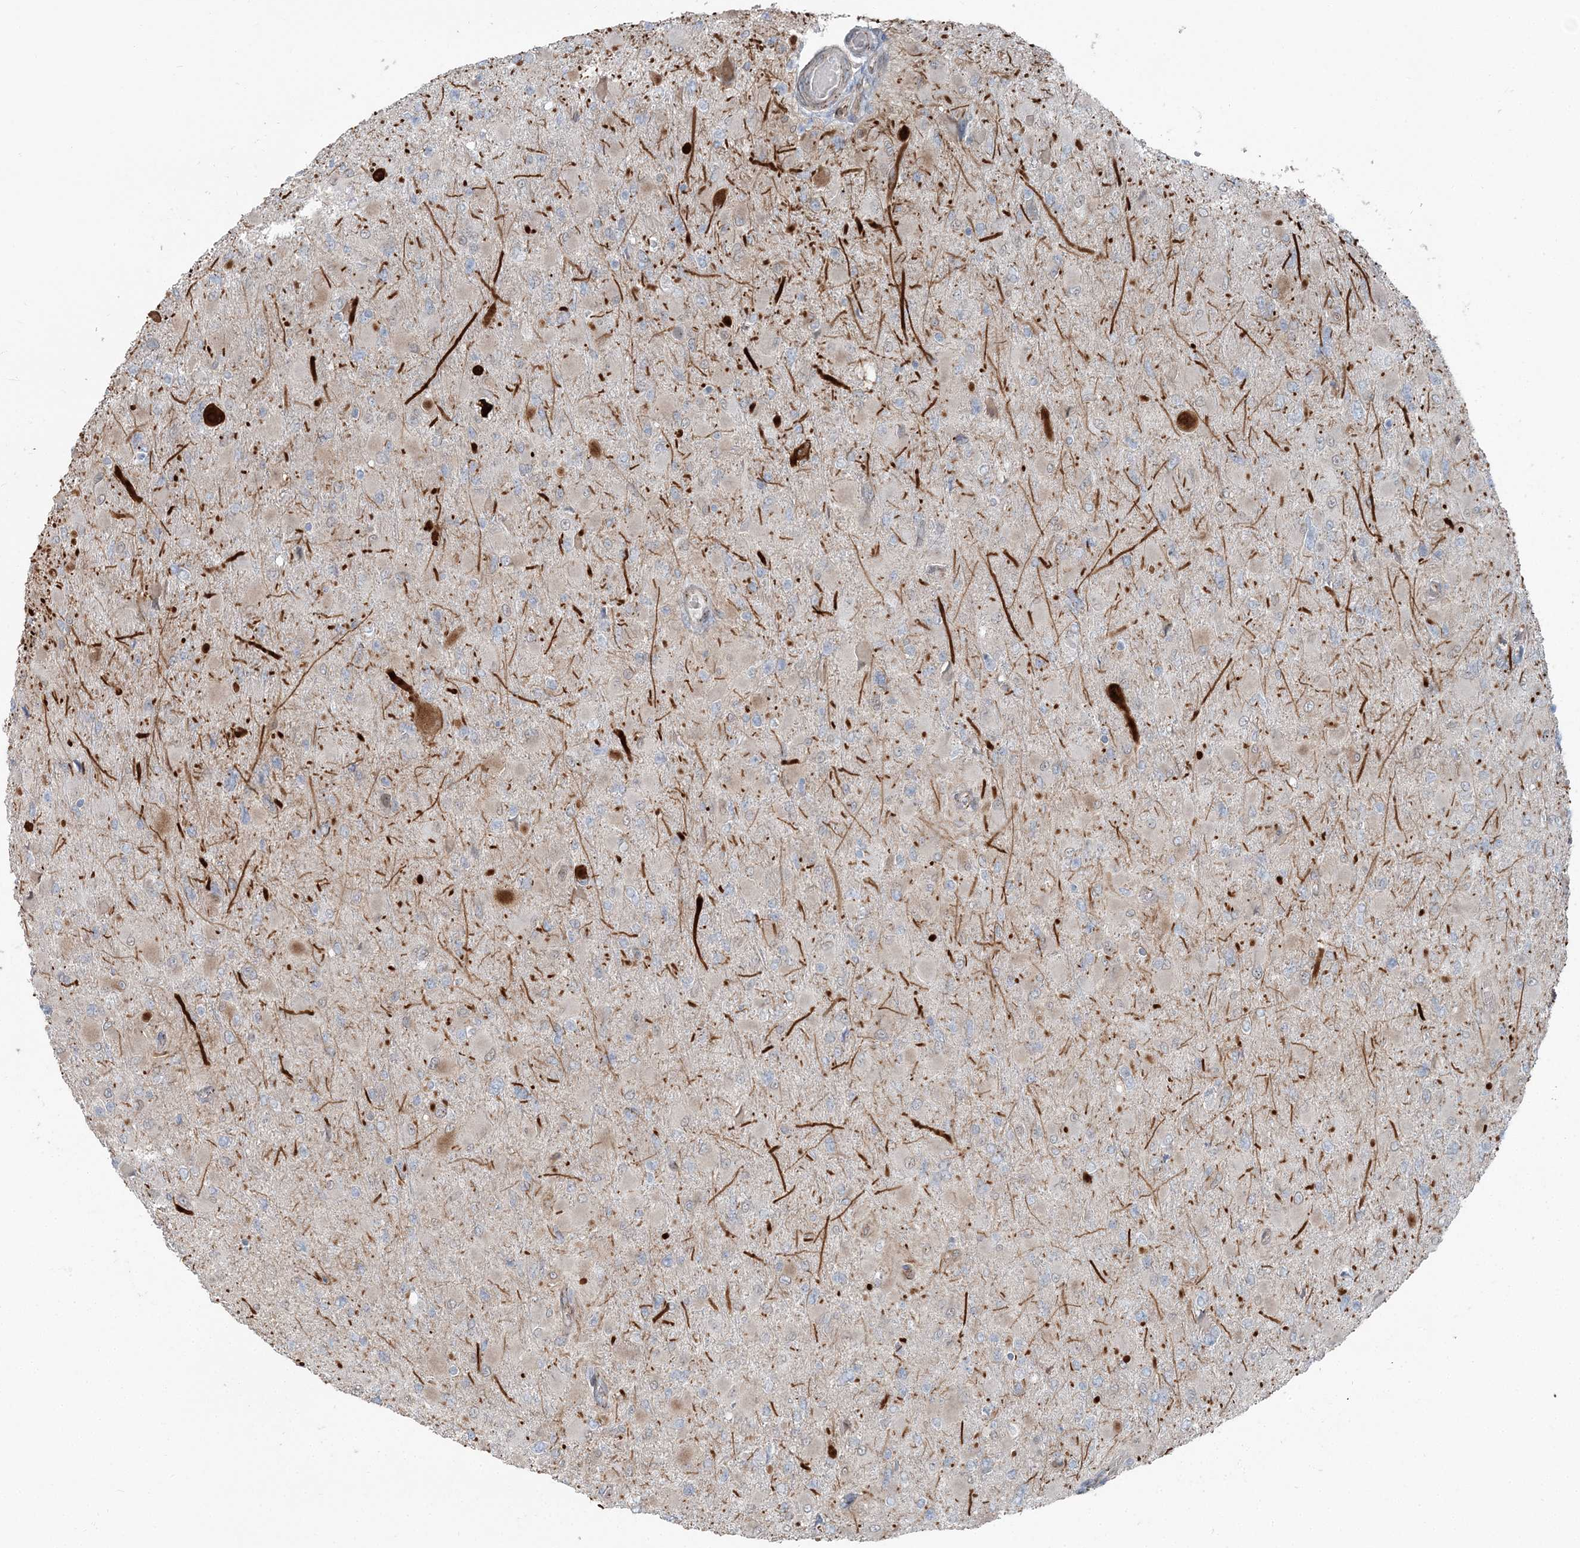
{"staining": {"intensity": "negative", "quantity": "none", "location": "none"}, "tissue": "glioma", "cell_type": "Tumor cells", "image_type": "cancer", "snomed": [{"axis": "morphology", "description": "Glioma, malignant, High grade"}, {"axis": "topography", "description": "Cerebral cortex"}], "caption": "Immunohistochemistry (IHC) micrograph of neoplastic tissue: glioma stained with DAB (3,3'-diaminobenzidine) reveals no significant protein expression in tumor cells.", "gene": "FBXL17", "patient": {"sex": "female", "age": 36}}